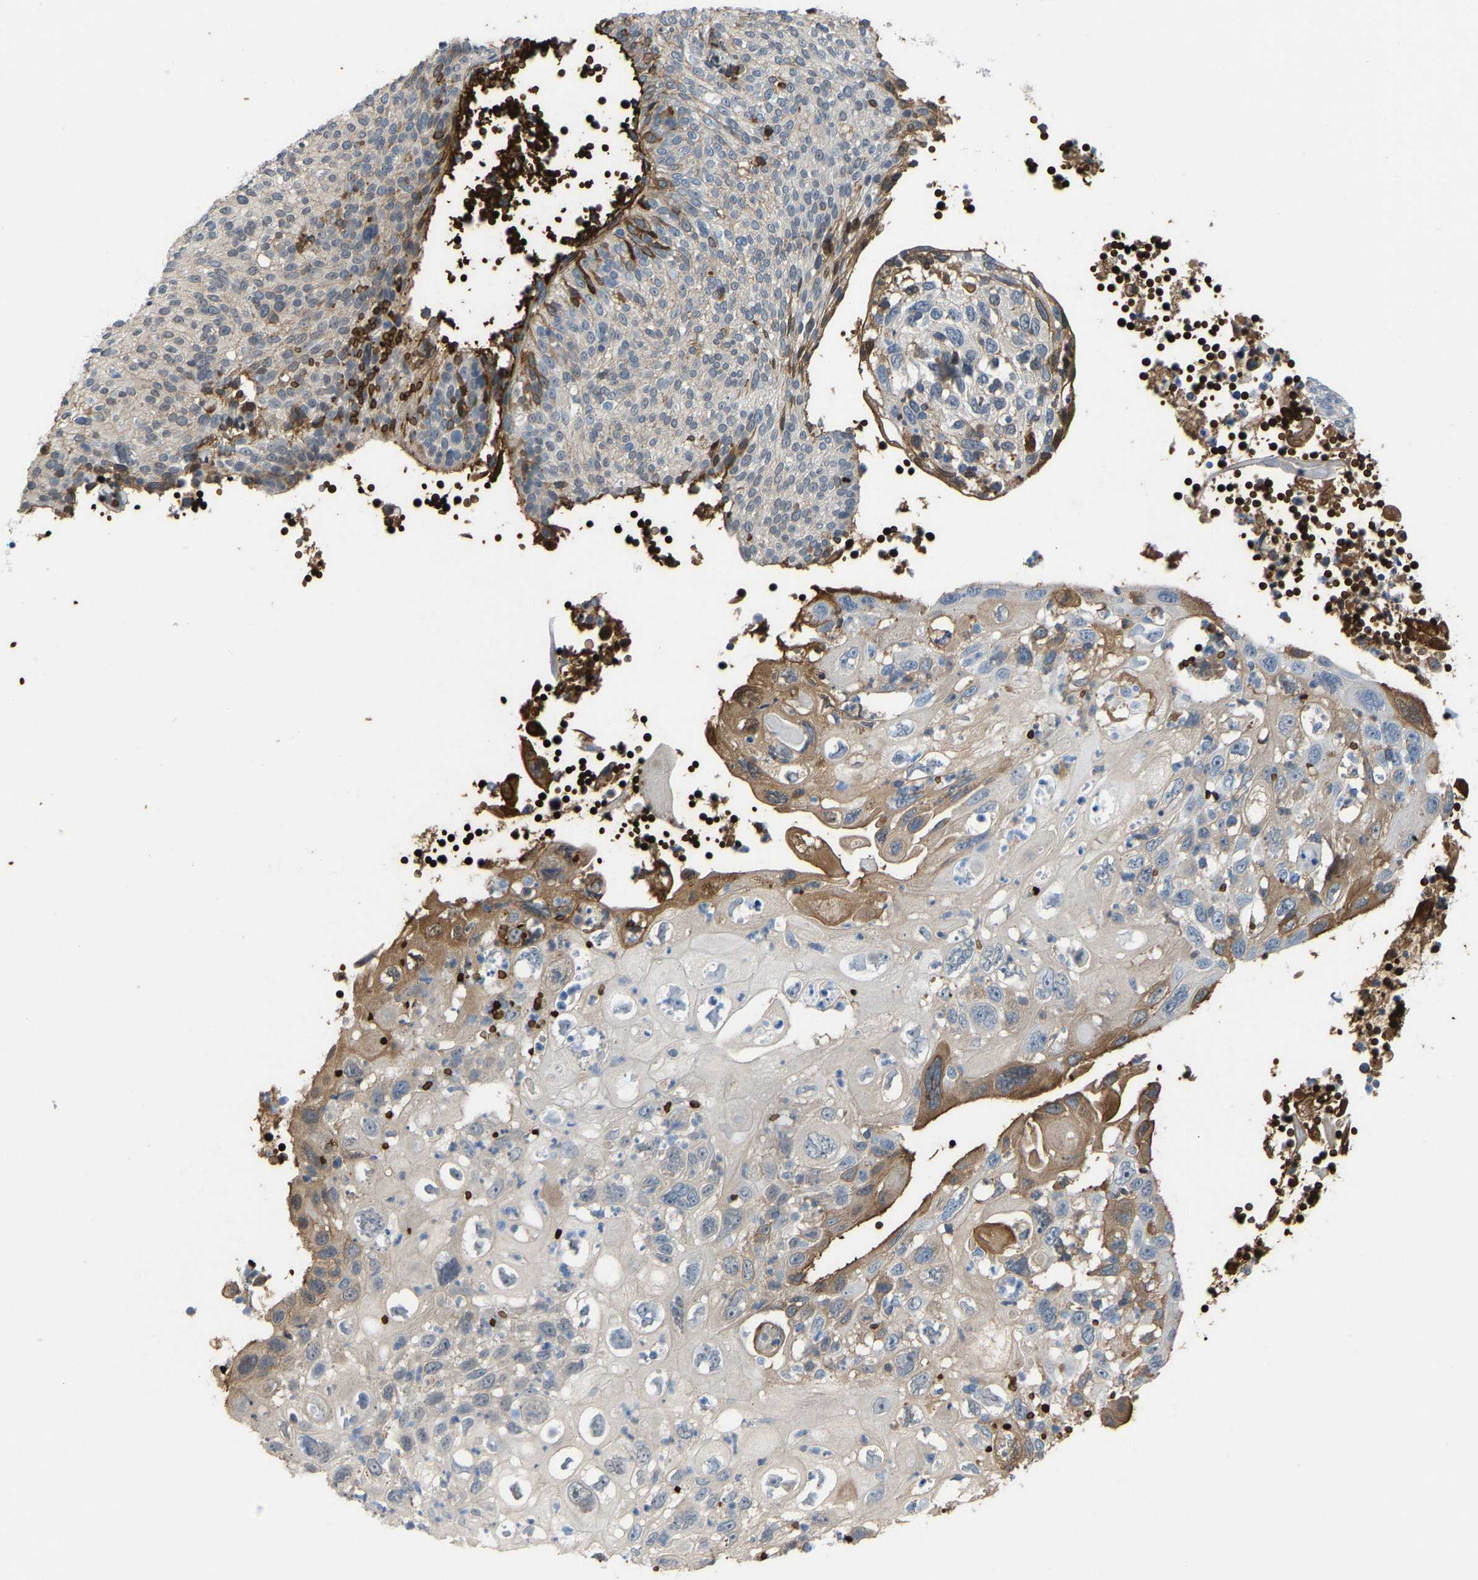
{"staining": {"intensity": "moderate", "quantity": "<25%", "location": "cytoplasmic/membranous"}, "tissue": "cervical cancer", "cell_type": "Tumor cells", "image_type": "cancer", "snomed": [{"axis": "morphology", "description": "Squamous cell carcinoma, NOS"}, {"axis": "topography", "description": "Cervix"}], "caption": "The micrograph exhibits staining of squamous cell carcinoma (cervical), revealing moderate cytoplasmic/membranous protein staining (brown color) within tumor cells.", "gene": "PIGS", "patient": {"sex": "female", "age": 70}}